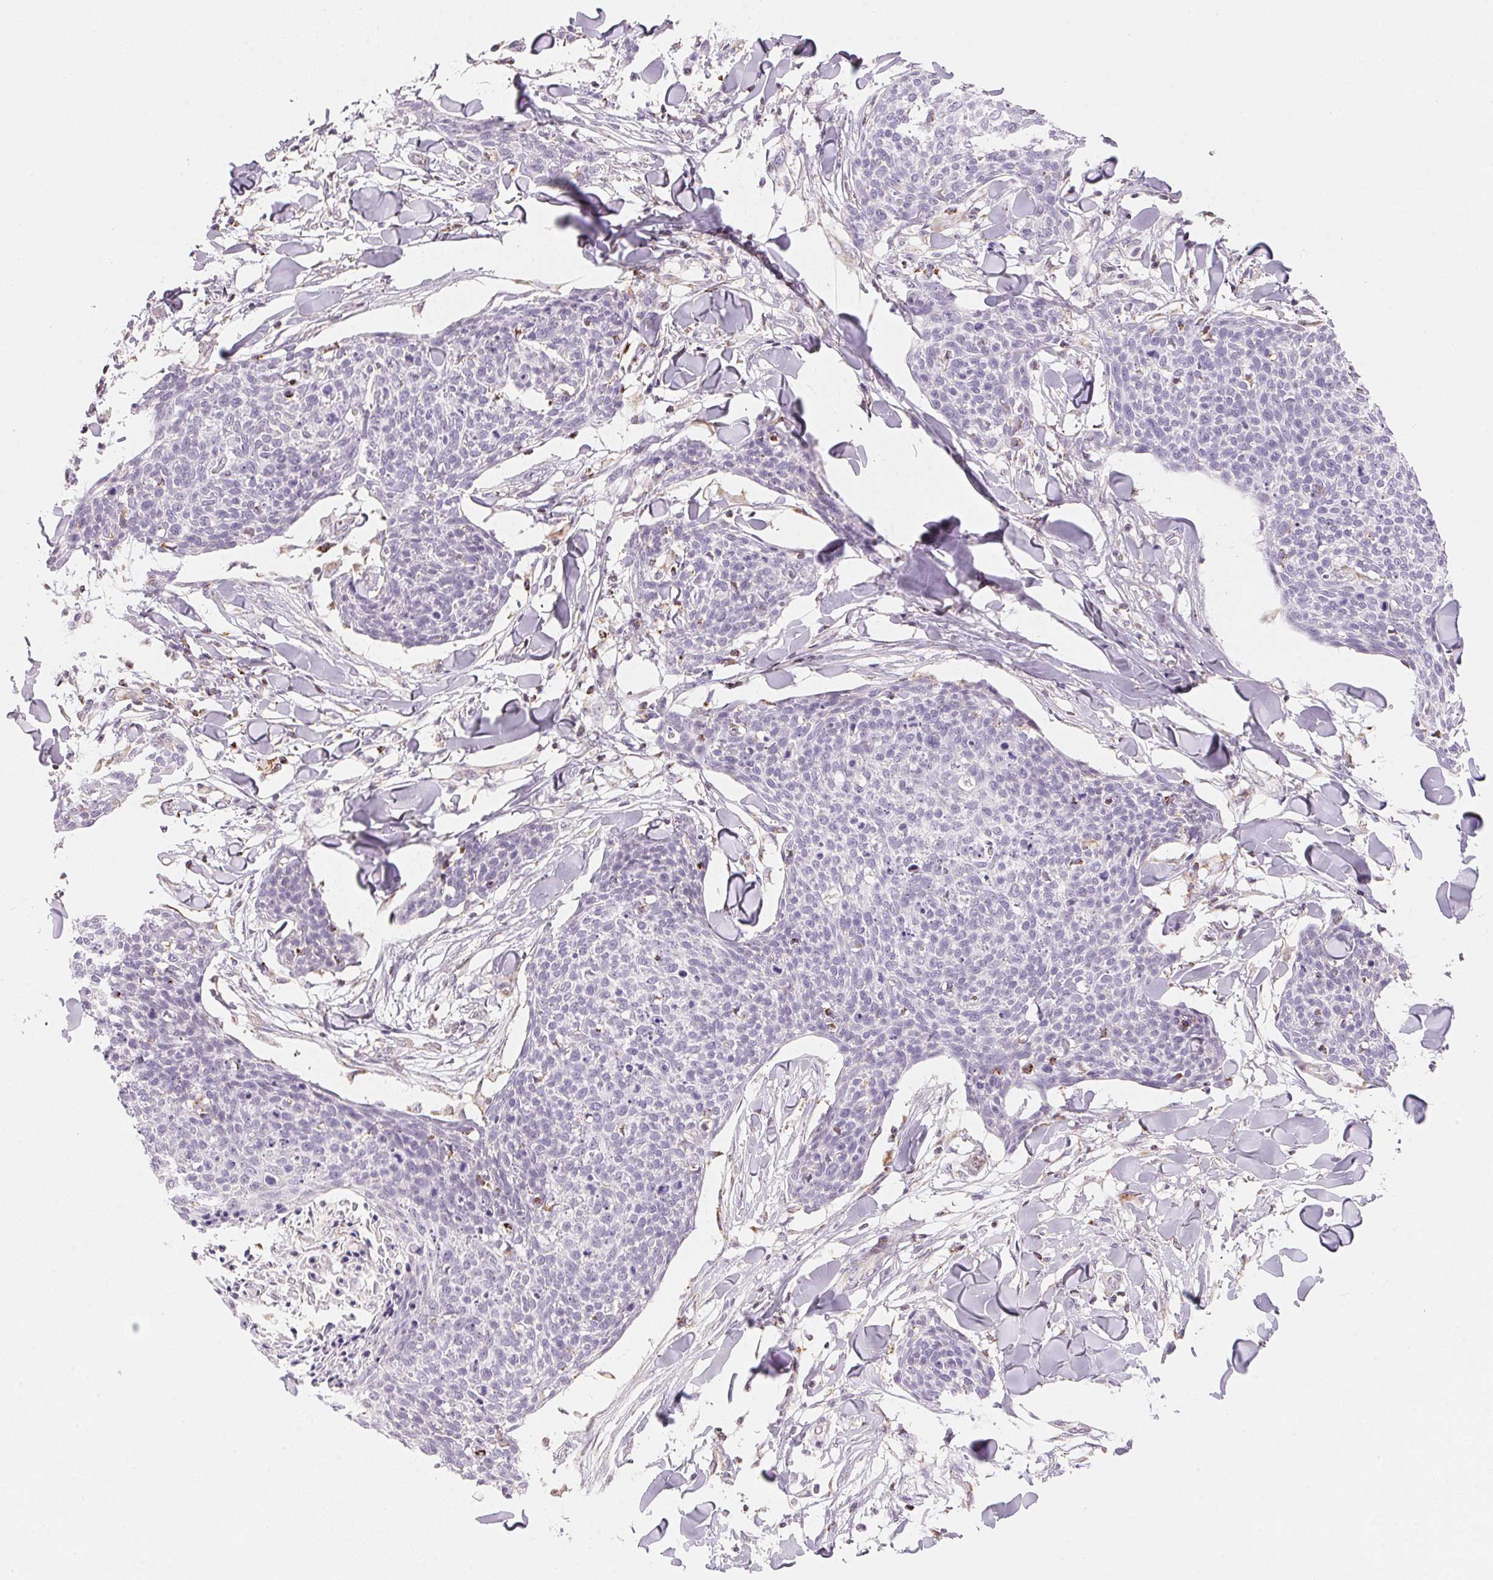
{"staining": {"intensity": "negative", "quantity": "none", "location": "none"}, "tissue": "skin cancer", "cell_type": "Tumor cells", "image_type": "cancer", "snomed": [{"axis": "morphology", "description": "Squamous cell carcinoma, NOS"}, {"axis": "topography", "description": "Skin"}, {"axis": "topography", "description": "Vulva"}], "caption": "Immunohistochemistry of human skin cancer reveals no staining in tumor cells.", "gene": "GIPC2", "patient": {"sex": "female", "age": 75}}